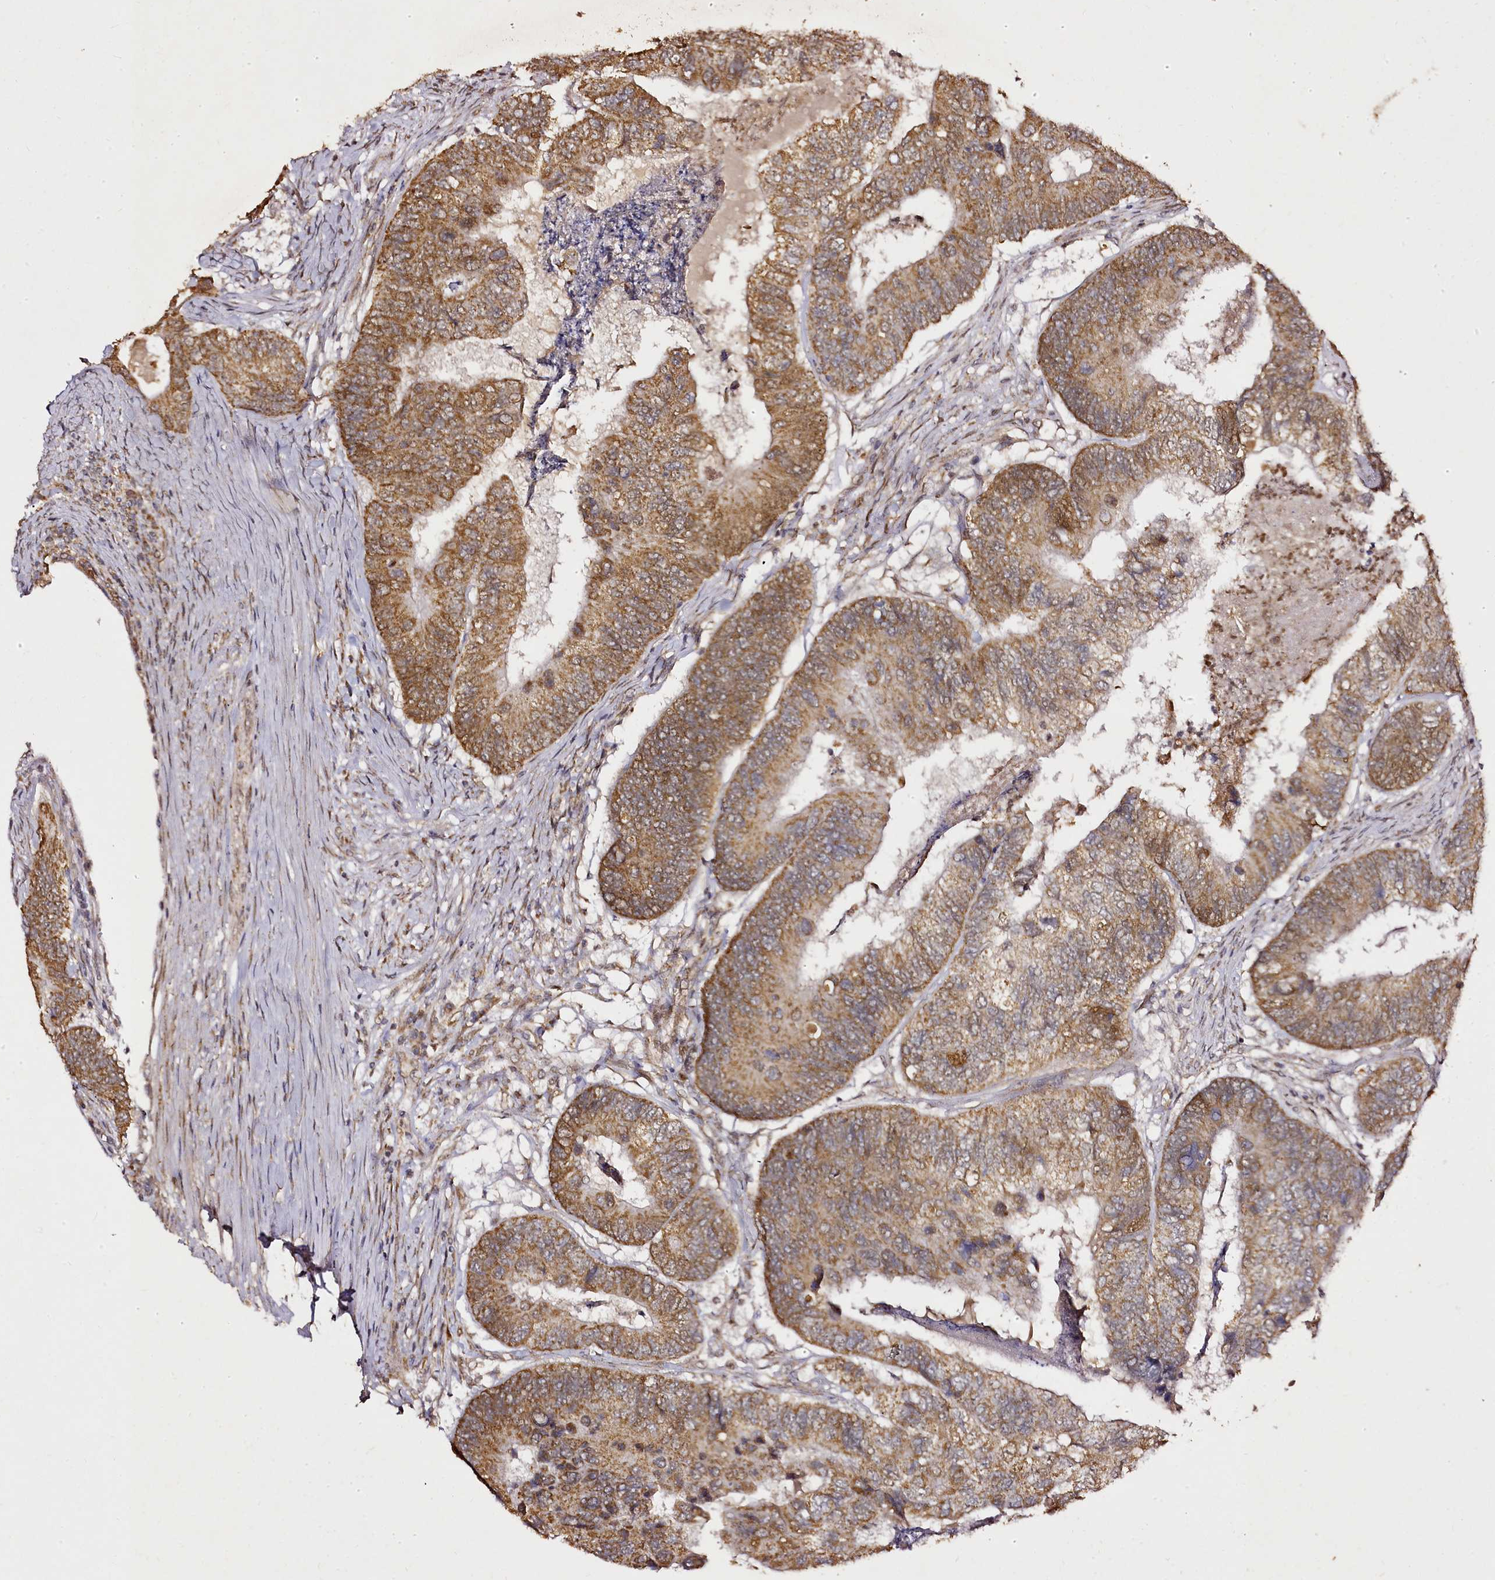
{"staining": {"intensity": "moderate", "quantity": ">75%", "location": "cytoplasmic/membranous"}, "tissue": "colorectal cancer", "cell_type": "Tumor cells", "image_type": "cancer", "snomed": [{"axis": "morphology", "description": "Adenocarcinoma, NOS"}, {"axis": "topography", "description": "Colon"}], "caption": "Immunohistochemical staining of human colorectal cancer exhibits moderate cytoplasmic/membranous protein staining in about >75% of tumor cells.", "gene": "EDIL3", "patient": {"sex": "female", "age": 67}}